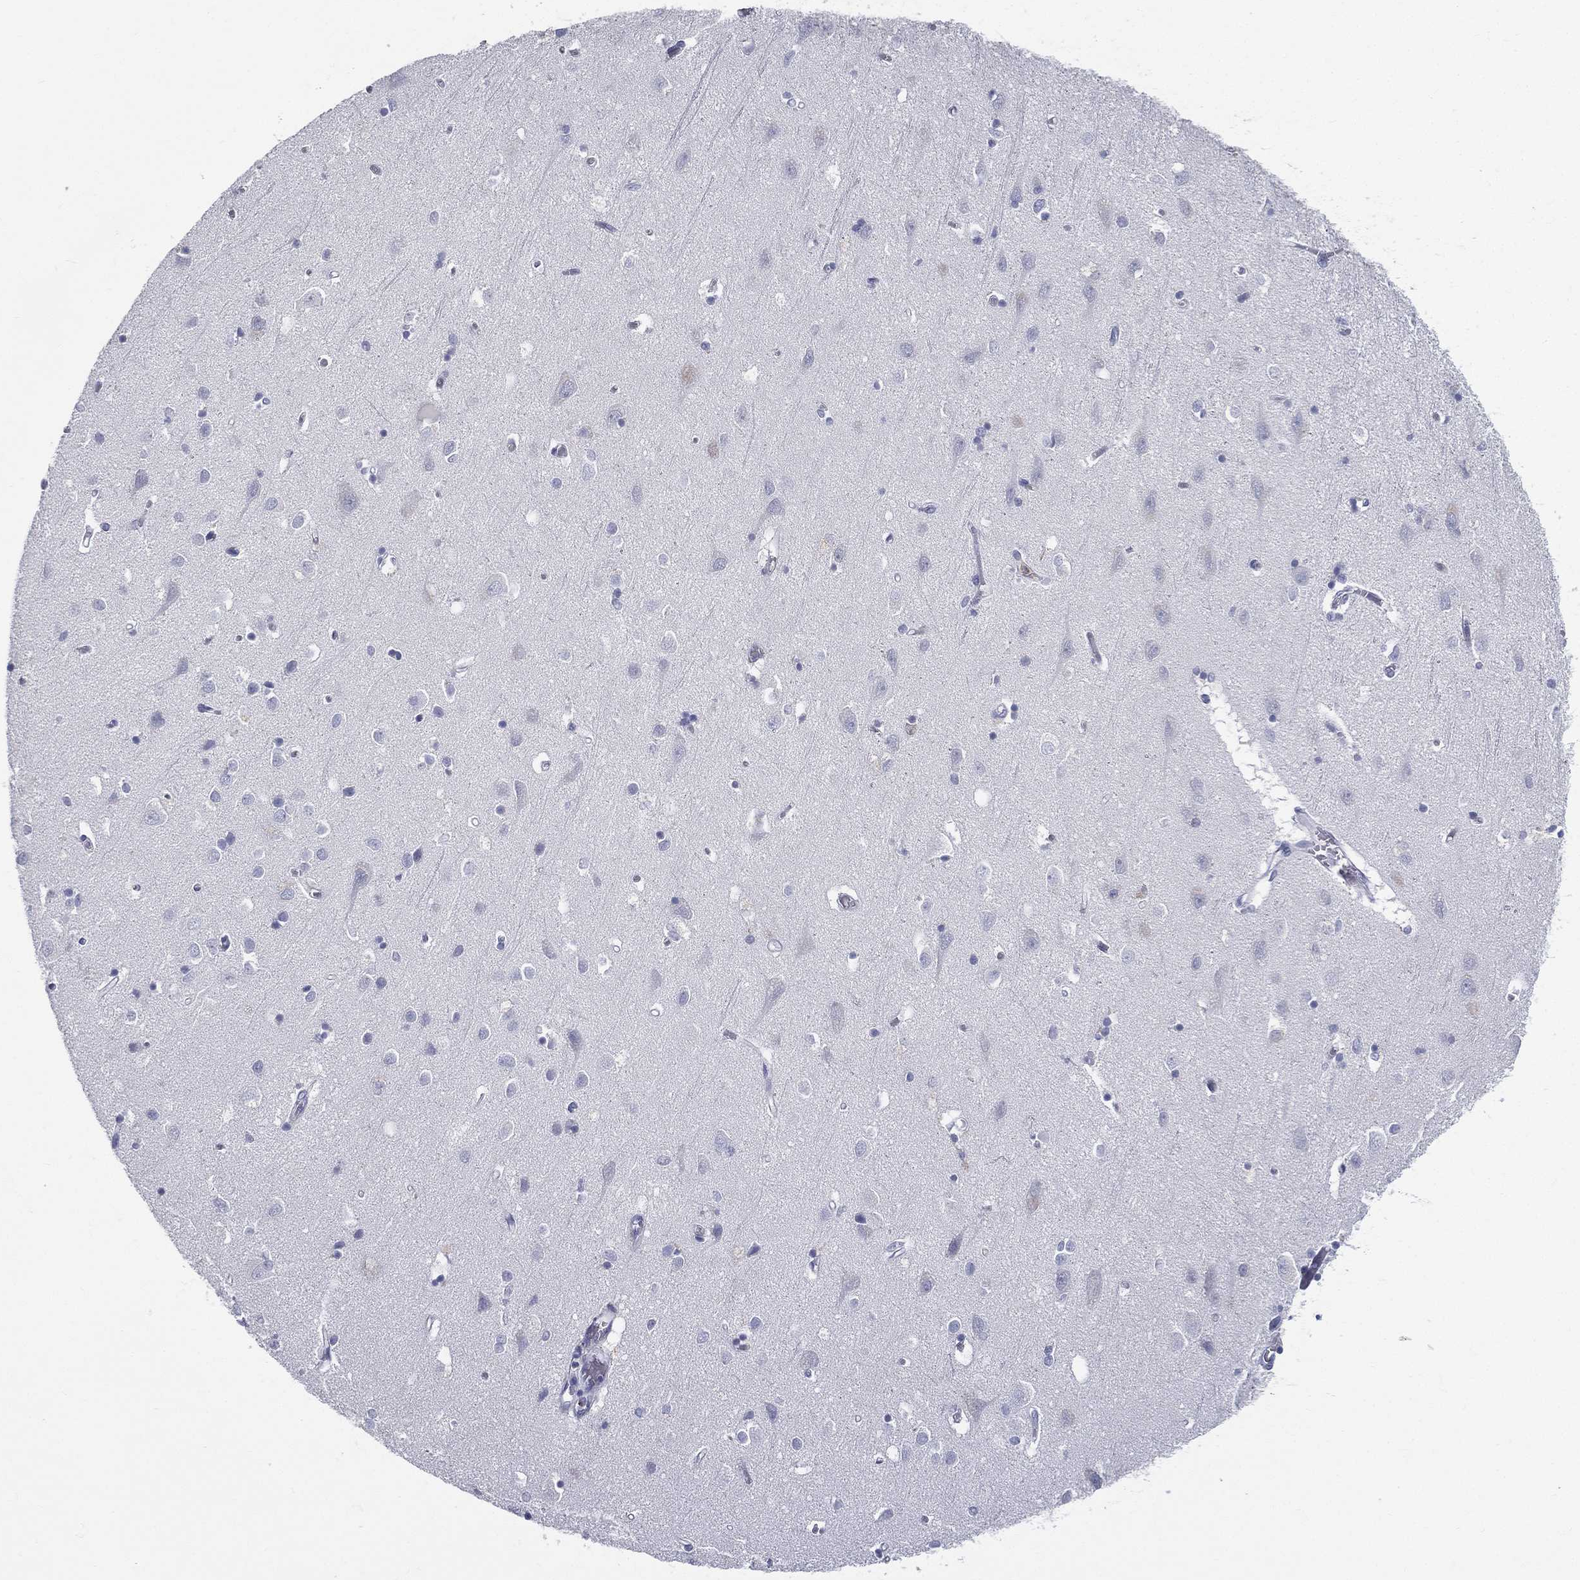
{"staining": {"intensity": "negative", "quantity": "none", "location": "none"}, "tissue": "cerebral cortex", "cell_type": "Endothelial cells", "image_type": "normal", "snomed": [{"axis": "morphology", "description": "Normal tissue, NOS"}, {"axis": "topography", "description": "Cerebral cortex"}], "caption": "This is an immunohistochemistry (IHC) histopathology image of normal cerebral cortex. There is no expression in endothelial cells.", "gene": "DEFB121", "patient": {"sex": "male", "age": 70}}